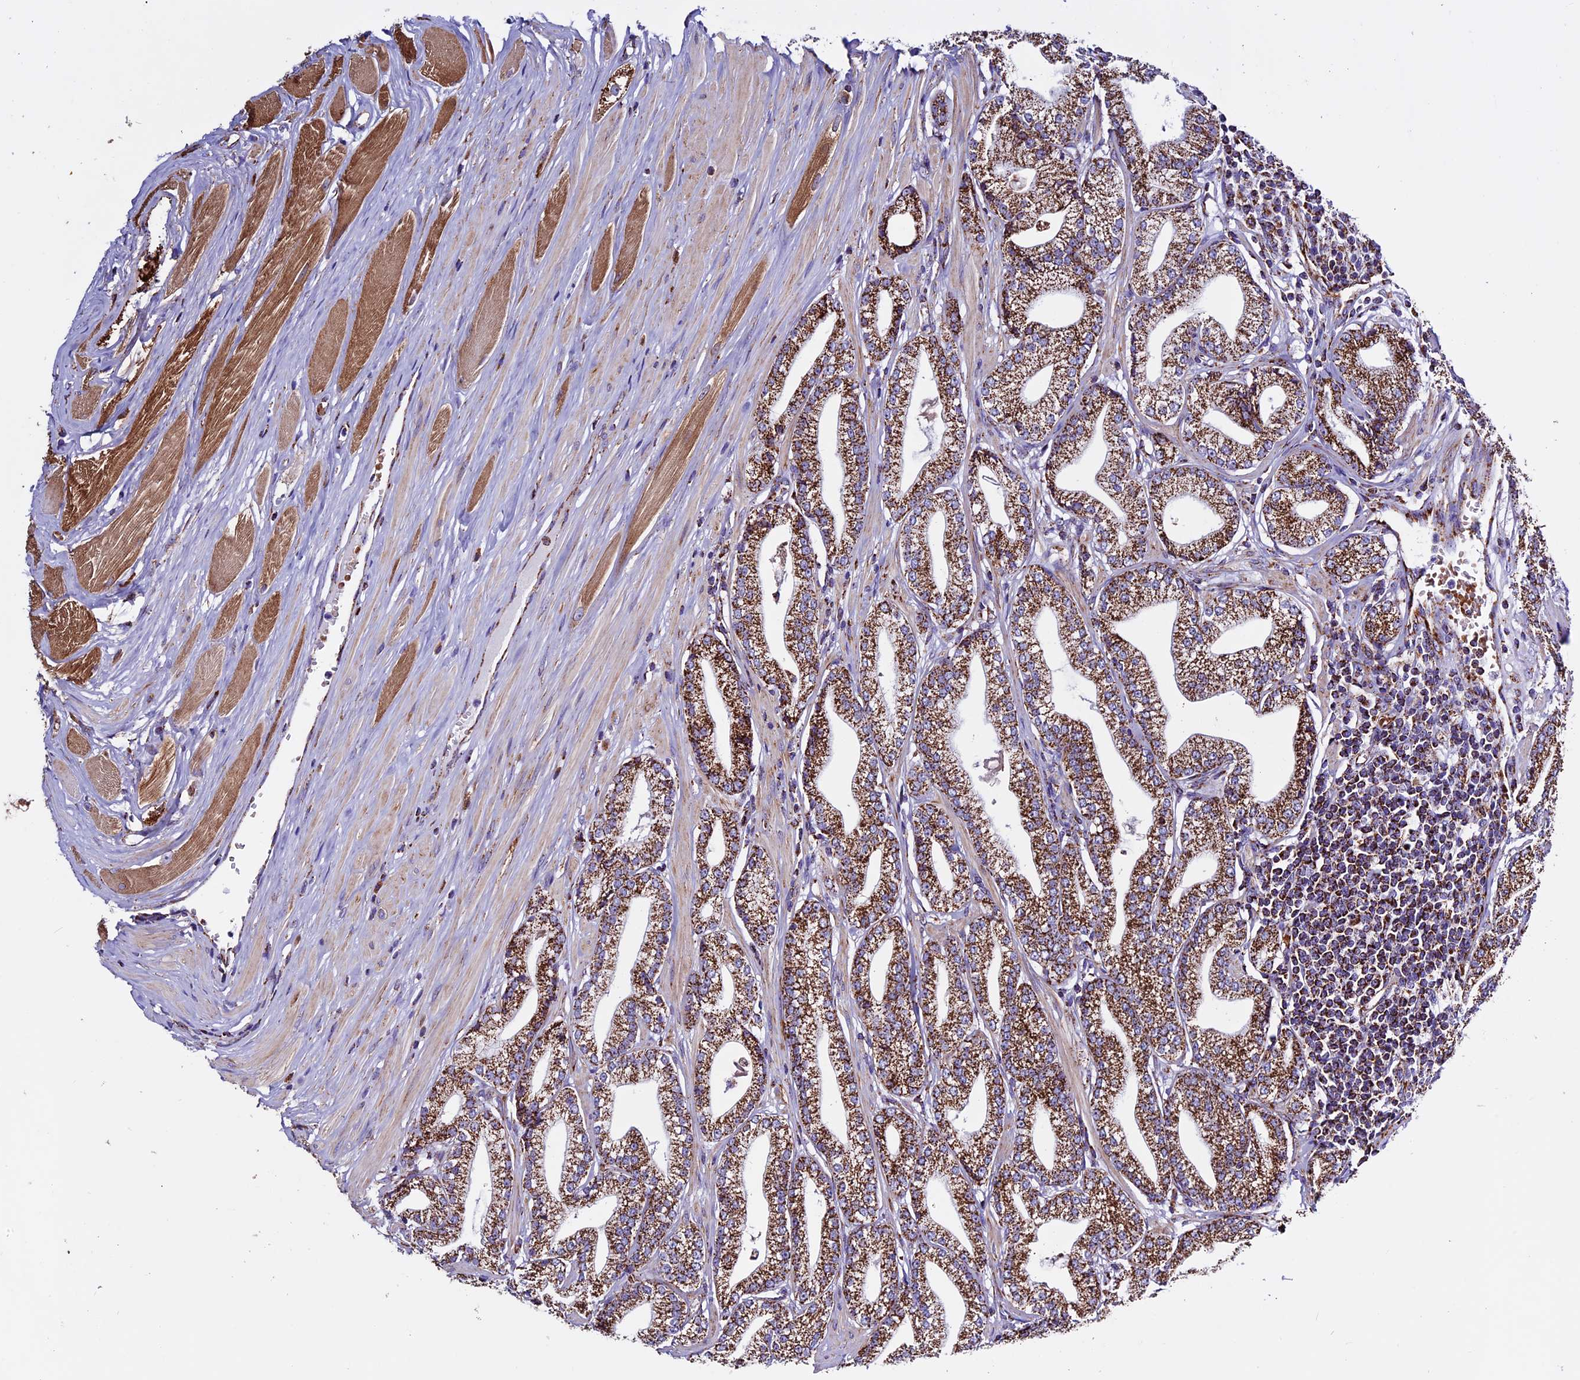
{"staining": {"intensity": "strong", "quantity": ">75%", "location": "cytoplasmic/membranous"}, "tissue": "prostate cancer", "cell_type": "Tumor cells", "image_type": "cancer", "snomed": [{"axis": "morphology", "description": "Adenocarcinoma, High grade"}, {"axis": "topography", "description": "Prostate"}], "caption": "Prostate cancer stained with a brown dye exhibits strong cytoplasmic/membranous positive staining in approximately >75% of tumor cells.", "gene": "CX3CL1", "patient": {"sex": "male", "age": 67}}